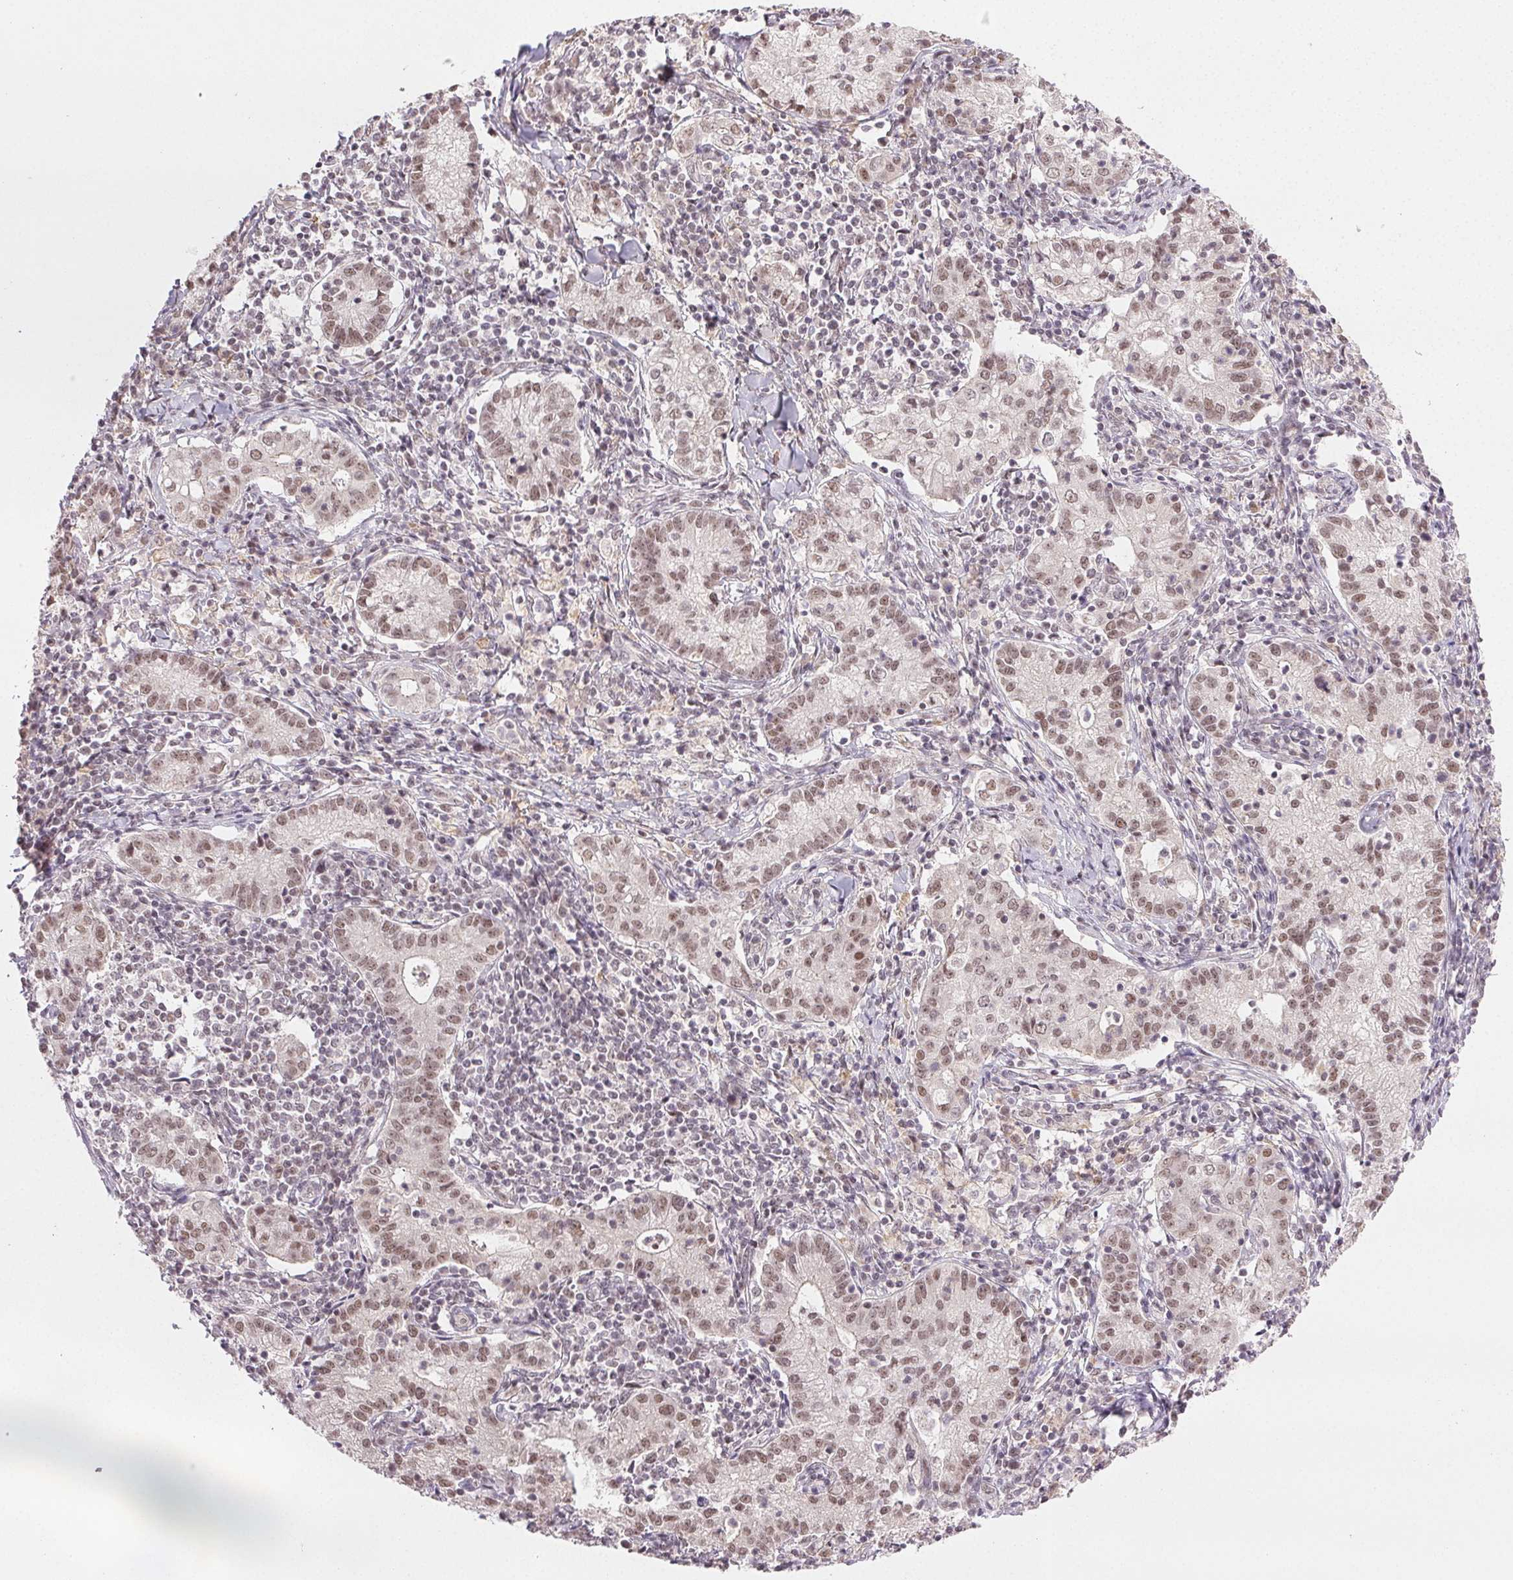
{"staining": {"intensity": "moderate", "quantity": ">75%", "location": "nuclear"}, "tissue": "cervical cancer", "cell_type": "Tumor cells", "image_type": "cancer", "snomed": [{"axis": "morphology", "description": "Normal tissue, NOS"}, {"axis": "morphology", "description": "Adenocarcinoma, NOS"}, {"axis": "topography", "description": "Cervix"}], "caption": "Adenocarcinoma (cervical) tissue shows moderate nuclear staining in about >75% of tumor cells", "gene": "PRPF18", "patient": {"sex": "female", "age": 44}}